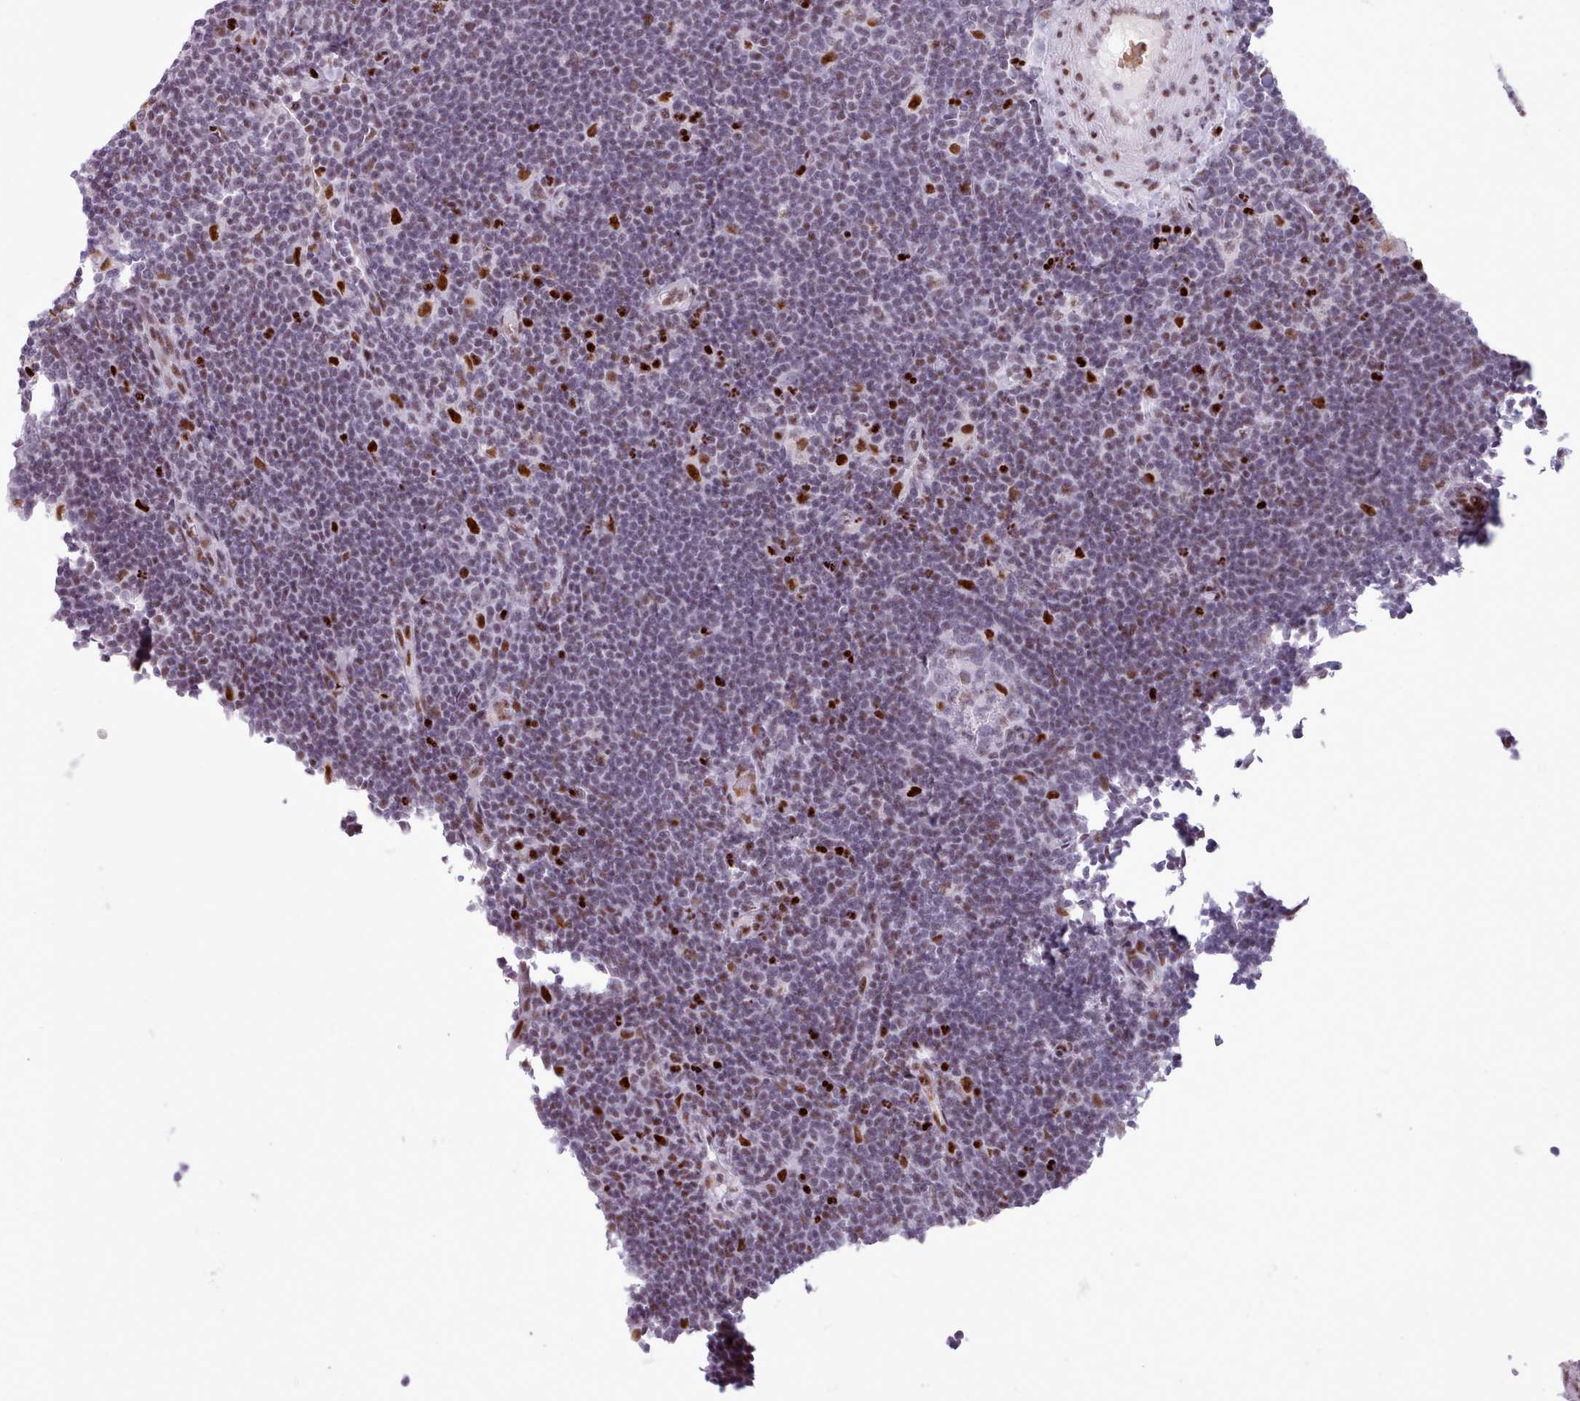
{"staining": {"intensity": "strong", "quantity": ">75%", "location": "nuclear"}, "tissue": "lymphoma", "cell_type": "Tumor cells", "image_type": "cancer", "snomed": [{"axis": "morphology", "description": "Hodgkin's disease, NOS"}, {"axis": "topography", "description": "Lymph node"}], "caption": "Human Hodgkin's disease stained for a protein (brown) shows strong nuclear positive staining in about >75% of tumor cells.", "gene": "SRSF4", "patient": {"sex": "female", "age": 57}}